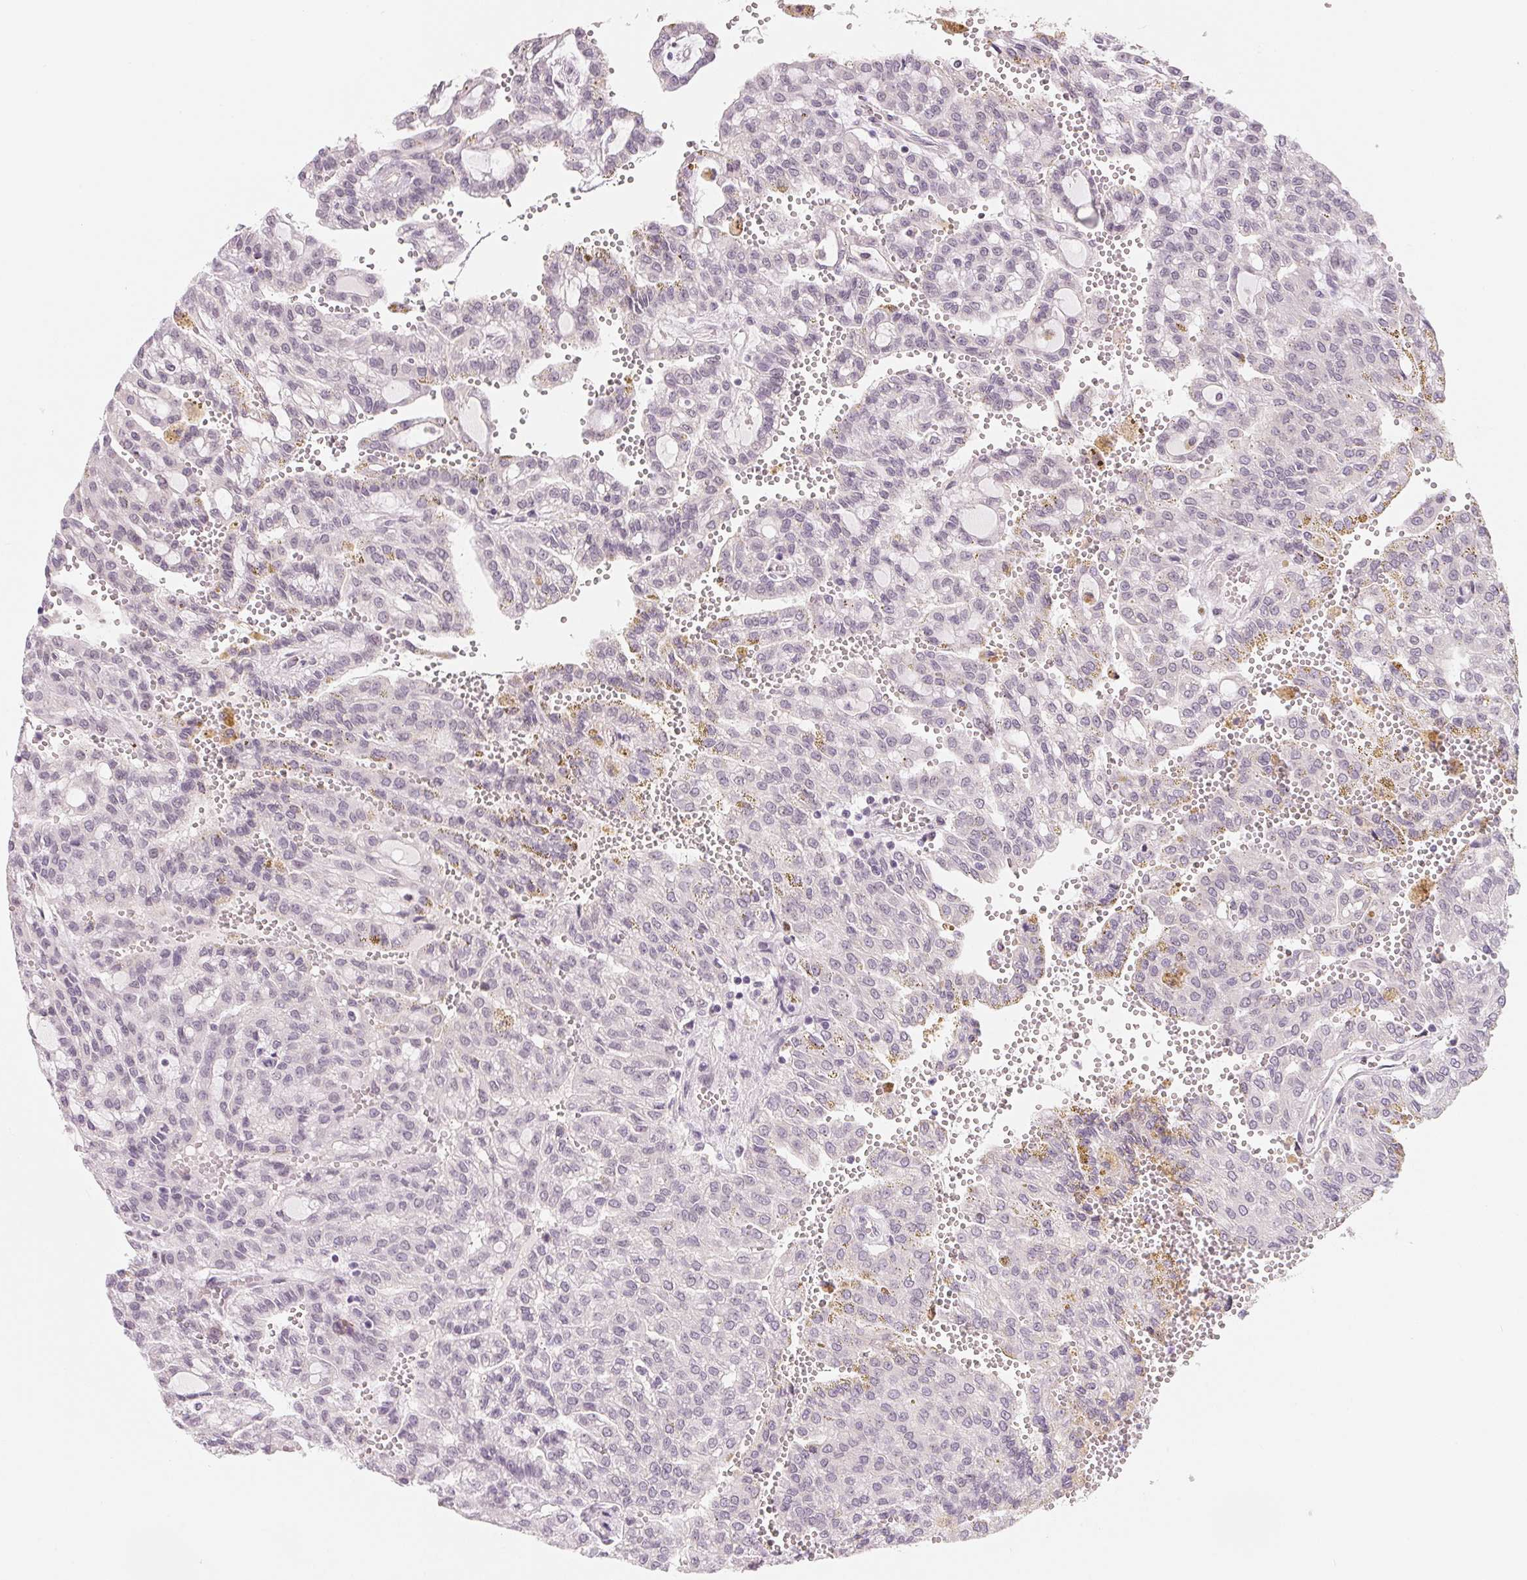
{"staining": {"intensity": "negative", "quantity": "none", "location": "none"}, "tissue": "renal cancer", "cell_type": "Tumor cells", "image_type": "cancer", "snomed": [{"axis": "morphology", "description": "Adenocarcinoma, NOS"}, {"axis": "topography", "description": "Kidney"}], "caption": "IHC micrograph of renal adenocarcinoma stained for a protein (brown), which shows no expression in tumor cells.", "gene": "CFC1", "patient": {"sex": "male", "age": 63}}